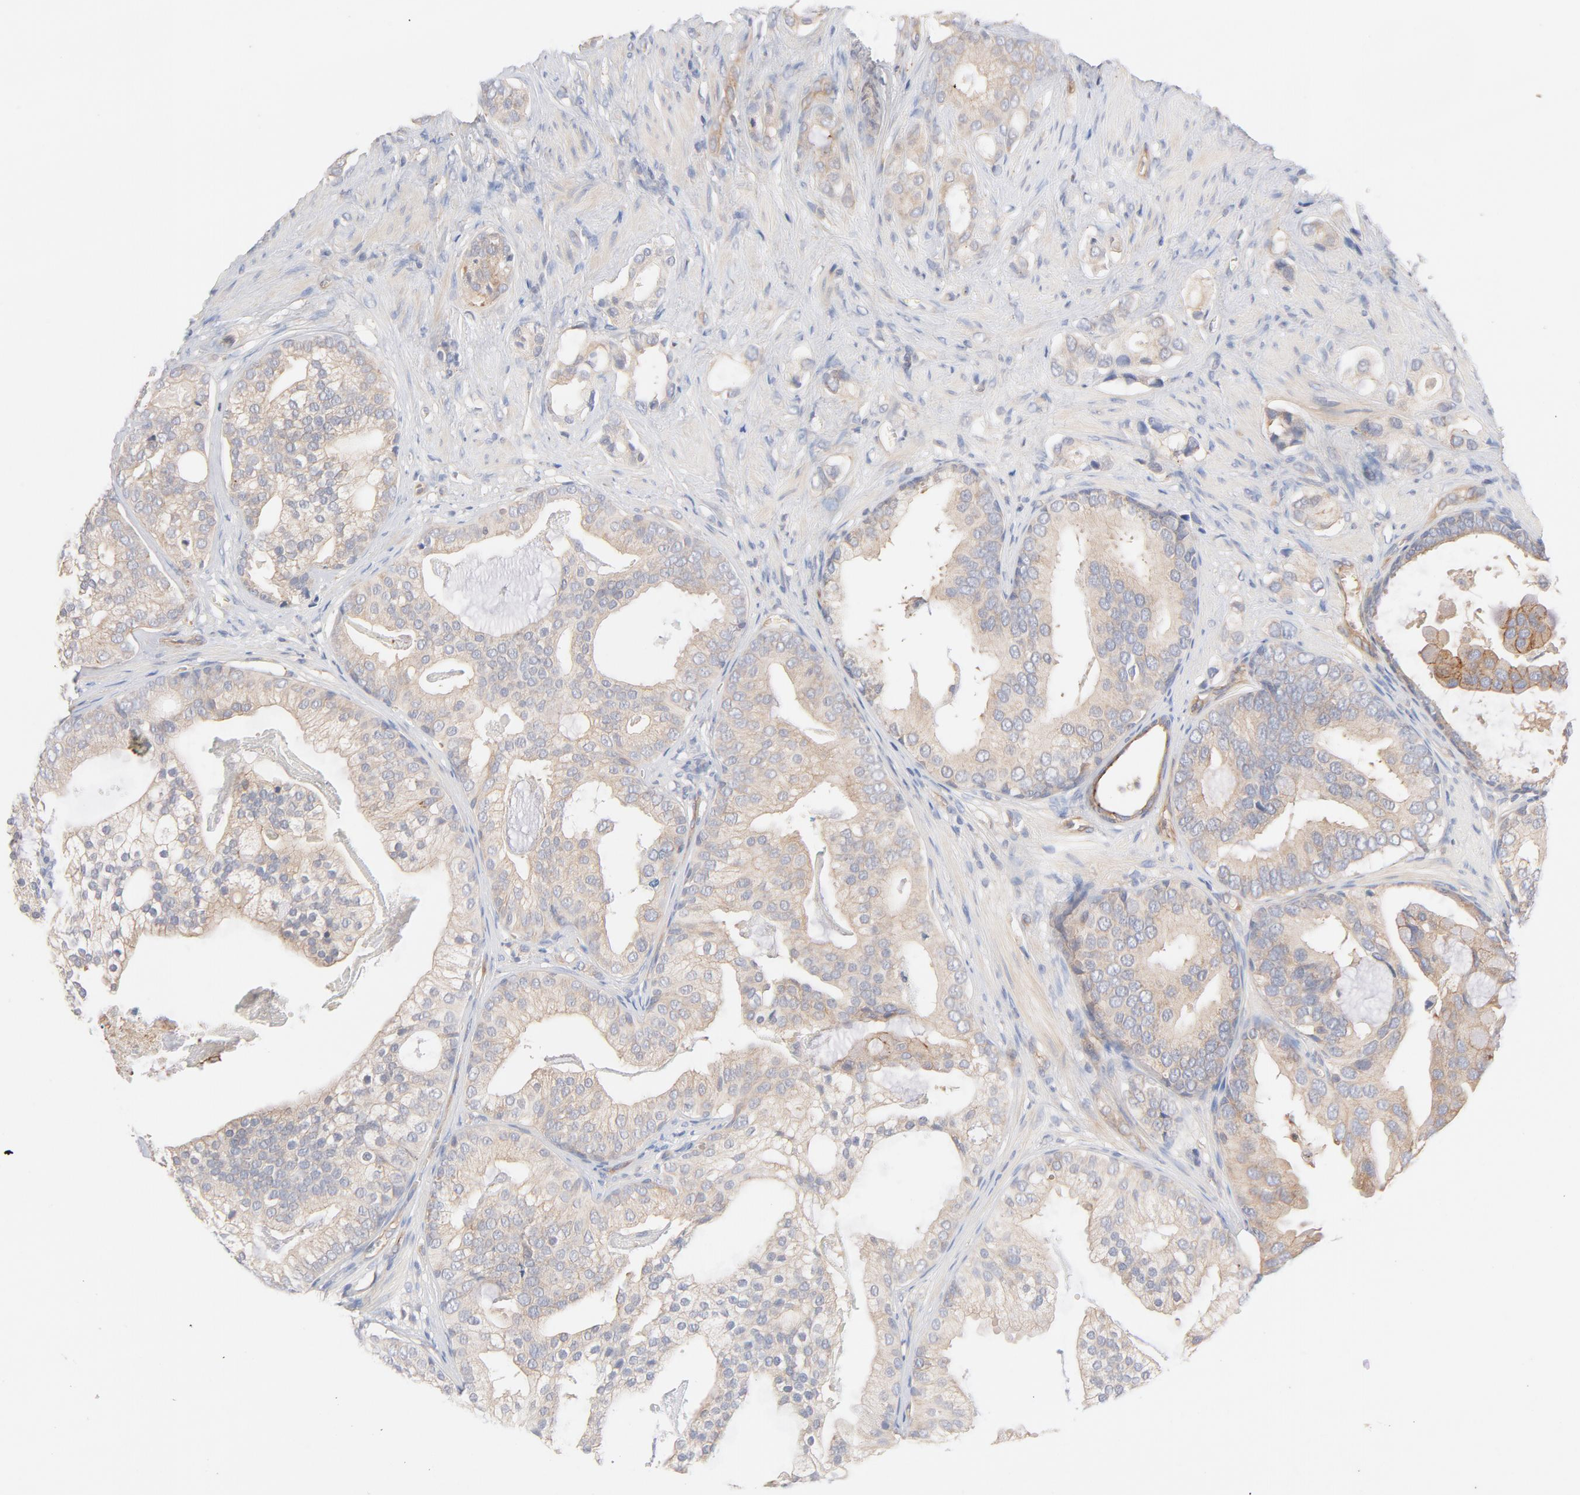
{"staining": {"intensity": "weak", "quantity": ">75%", "location": "cytoplasmic/membranous"}, "tissue": "prostate cancer", "cell_type": "Tumor cells", "image_type": "cancer", "snomed": [{"axis": "morphology", "description": "Adenocarcinoma, Low grade"}, {"axis": "topography", "description": "Prostate"}], "caption": "Low-grade adenocarcinoma (prostate) was stained to show a protein in brown. There is low levels of weak cytoplasmic/membranous positivity in approximately >75% of tumor cells.", "gene": "STRN3", "patient": {"sex": "male", "age": 58}}